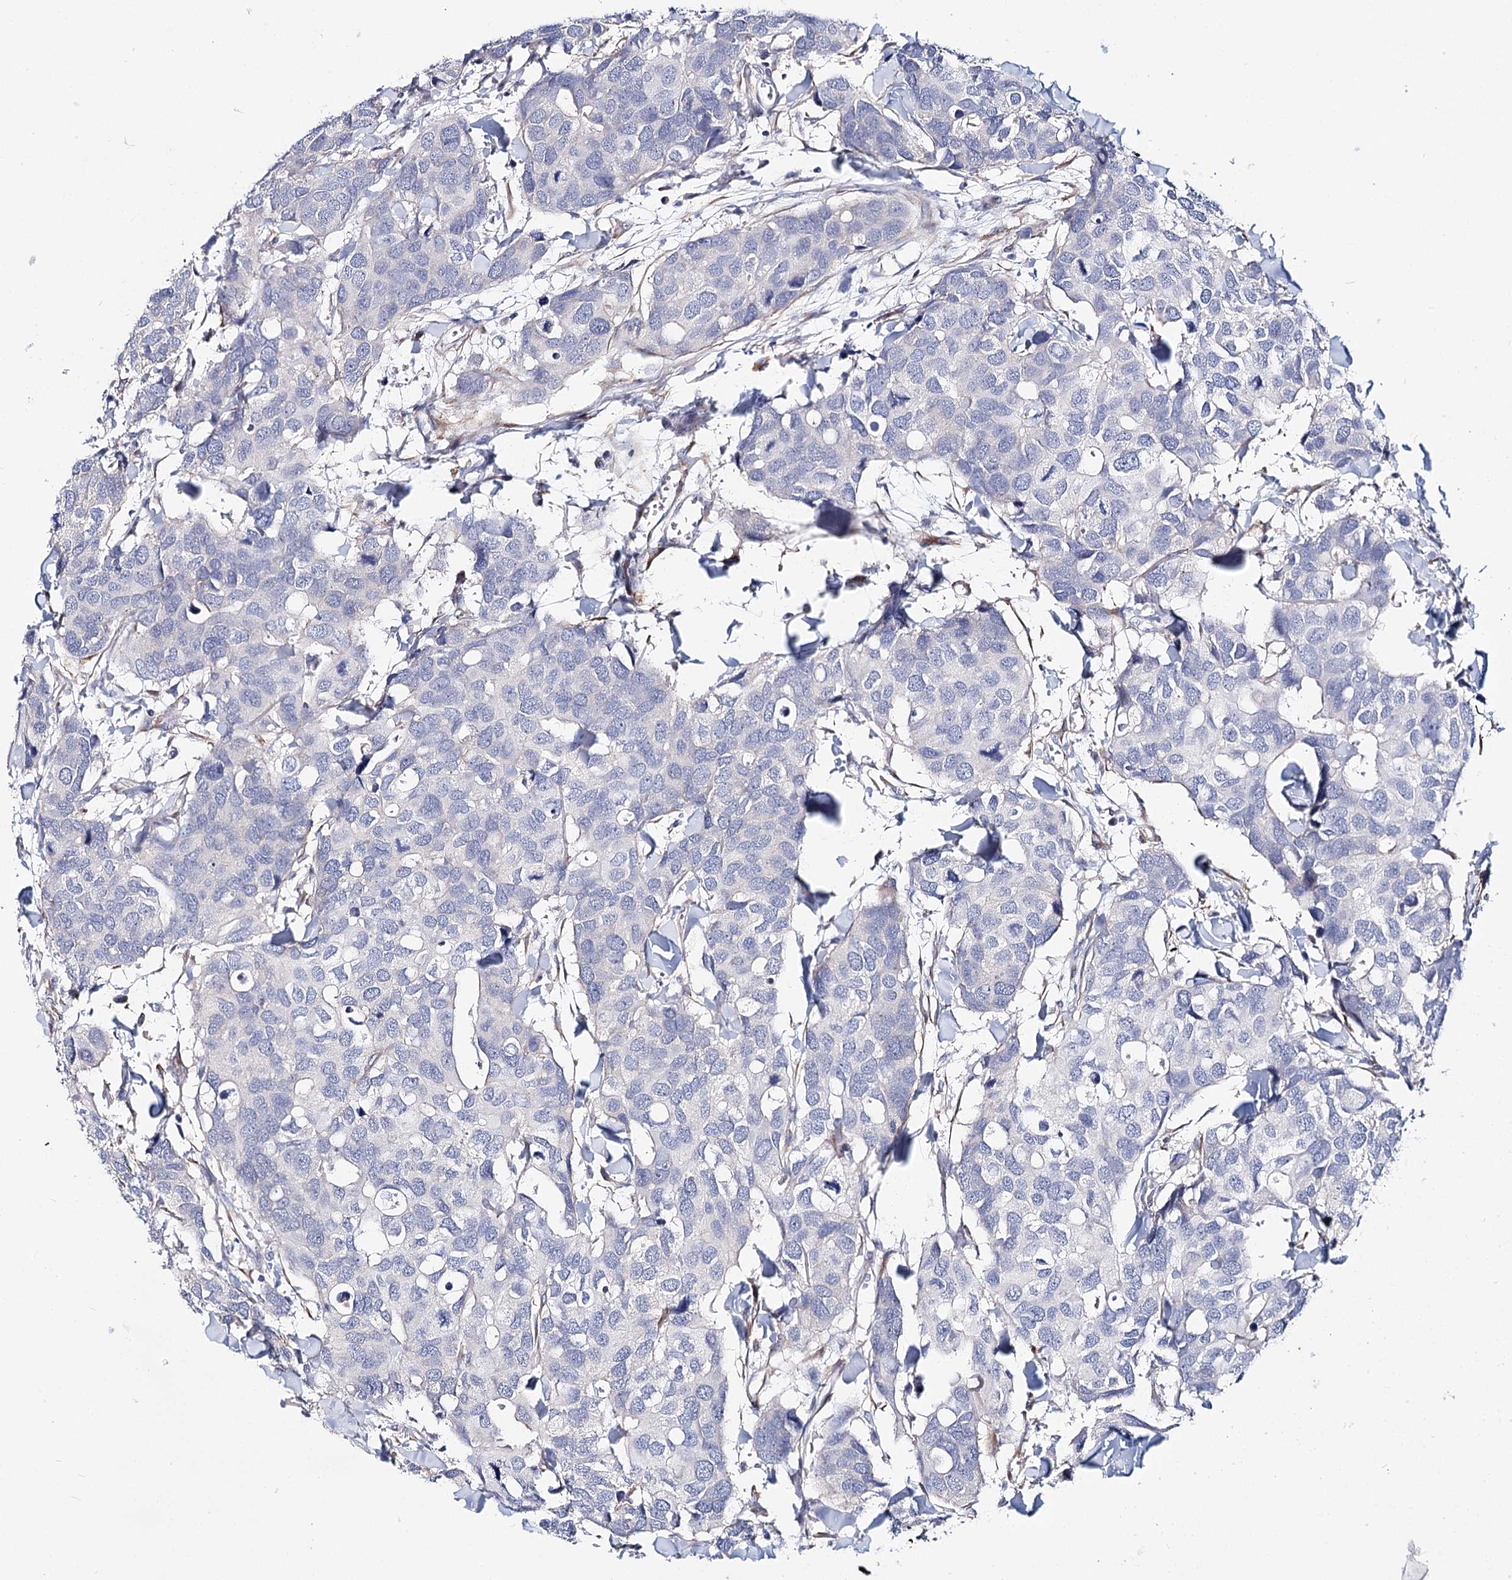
{"staining": {"intensity": "negative", "quantity": "none", "location": "none"}, "tissue": "breast cancer", "cell_type": "Tumor cells", "image_type": "cancer", "snomed": [{"axis": "morphology", "description": "Duct carcinoma"}, {"axis": "topography", "description": "Breast"}], "caption": "Breast cancer (intraductal carcinoma) was stained to show a protein in brown. There is no significant expression in tumor cells. (Brightfield microscopy of DAB immunohistochemistry at high magnification).", "gene": "TEX12", "patient": {"sex": "female", "age": 83}}